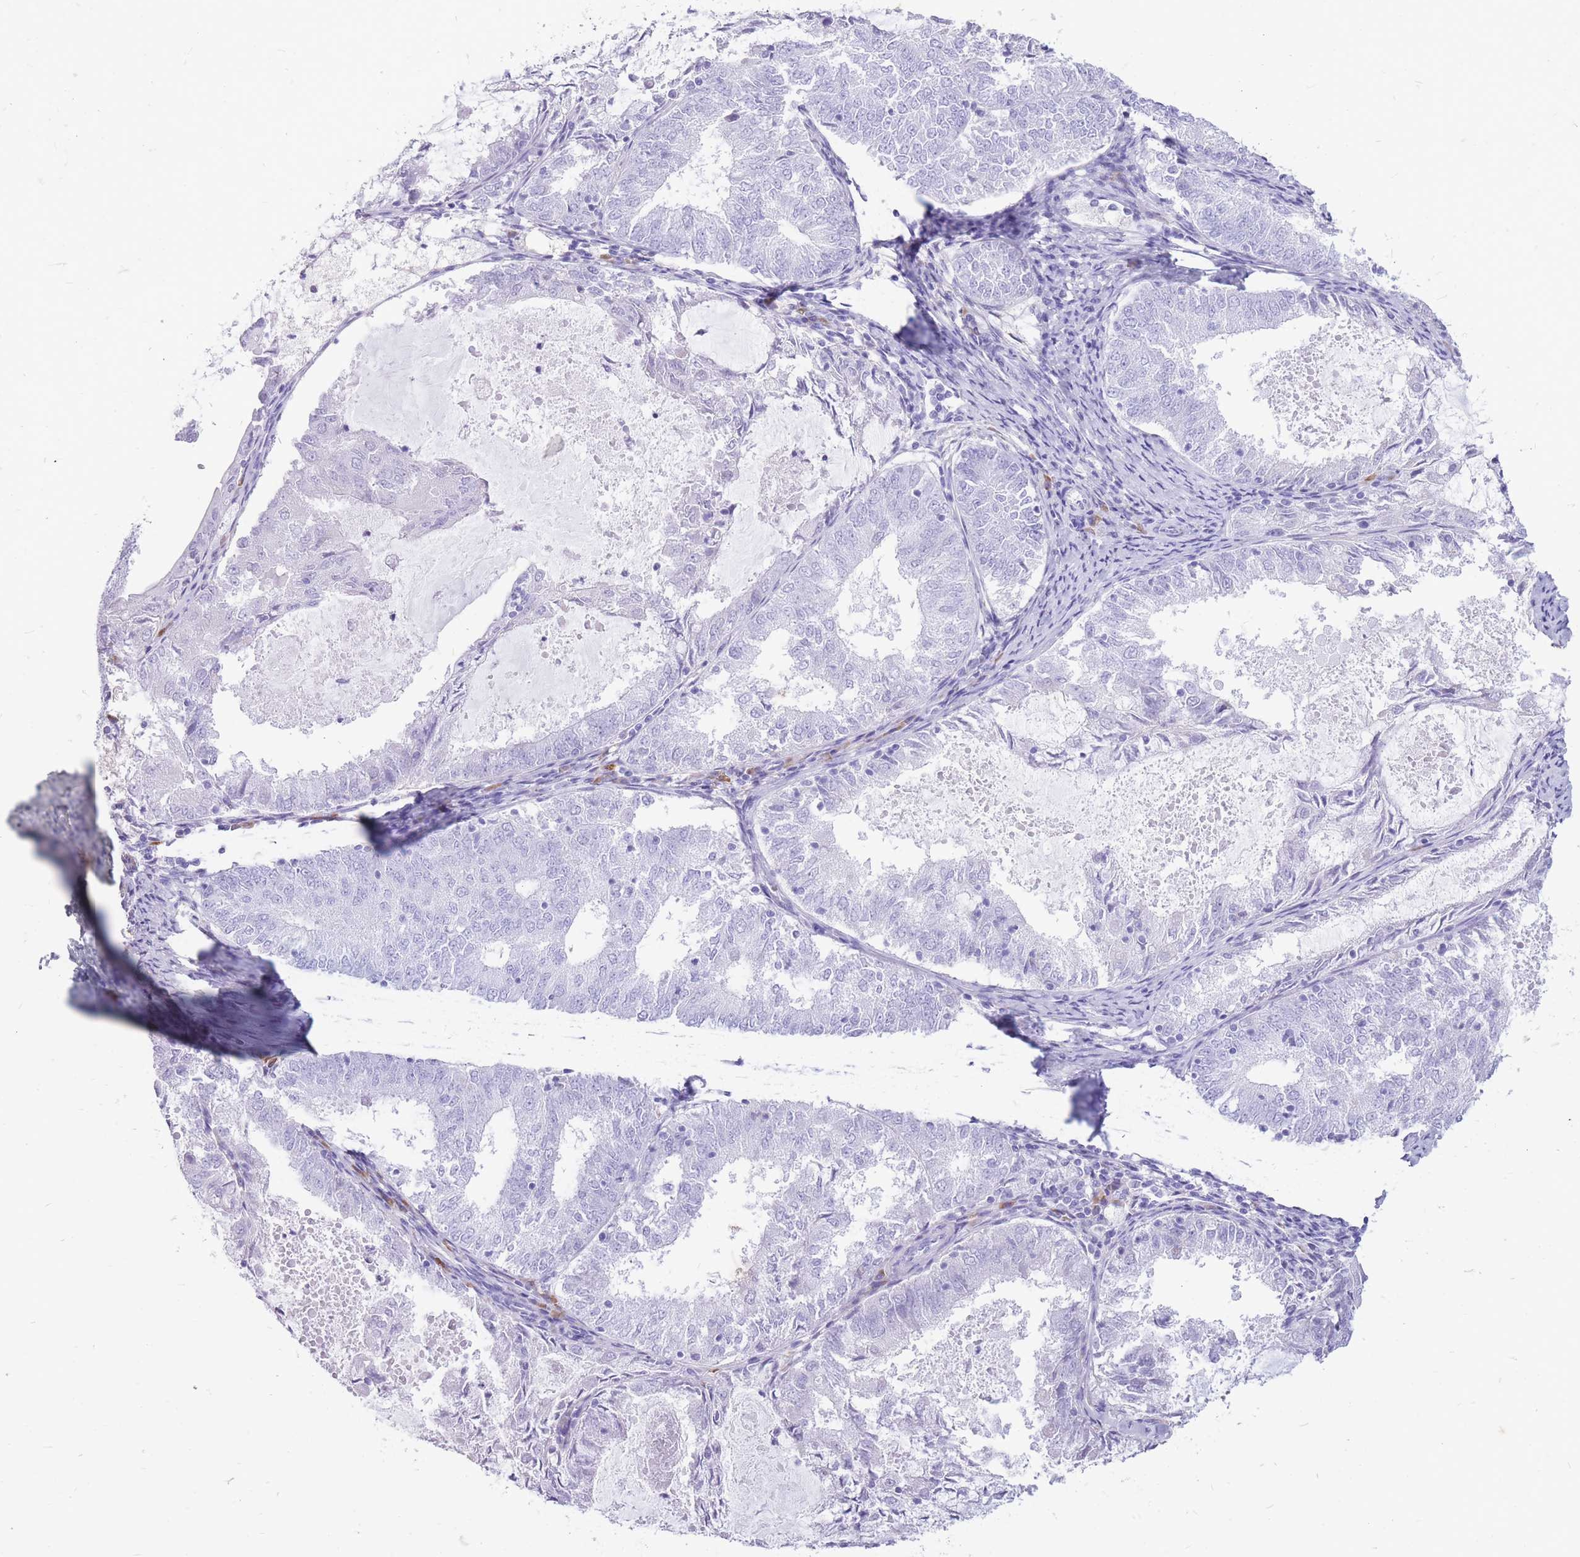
{"staining": {"intensity": "negative", "quantity": "none", "location": "none"}, "tissue": "endometrial cancer", "cell_type": "Tumor cells", "image_type": "cancer", "snomed": [{"axis": "morphology", "description": "Adenocarcinoma, NOS"}, {"axis": "topography", "description": "Endometrium"}], "caption": "This photomicrograph is of adenocarcinoma (endometrial) stained with immunohistochemistry (IHC) to label a protein in brown with the nuclei are counter-stained blue. There is no positivity in tumor cells.", "gene": "ZFP37", "patient": {"sex": "female", "age": 57}}